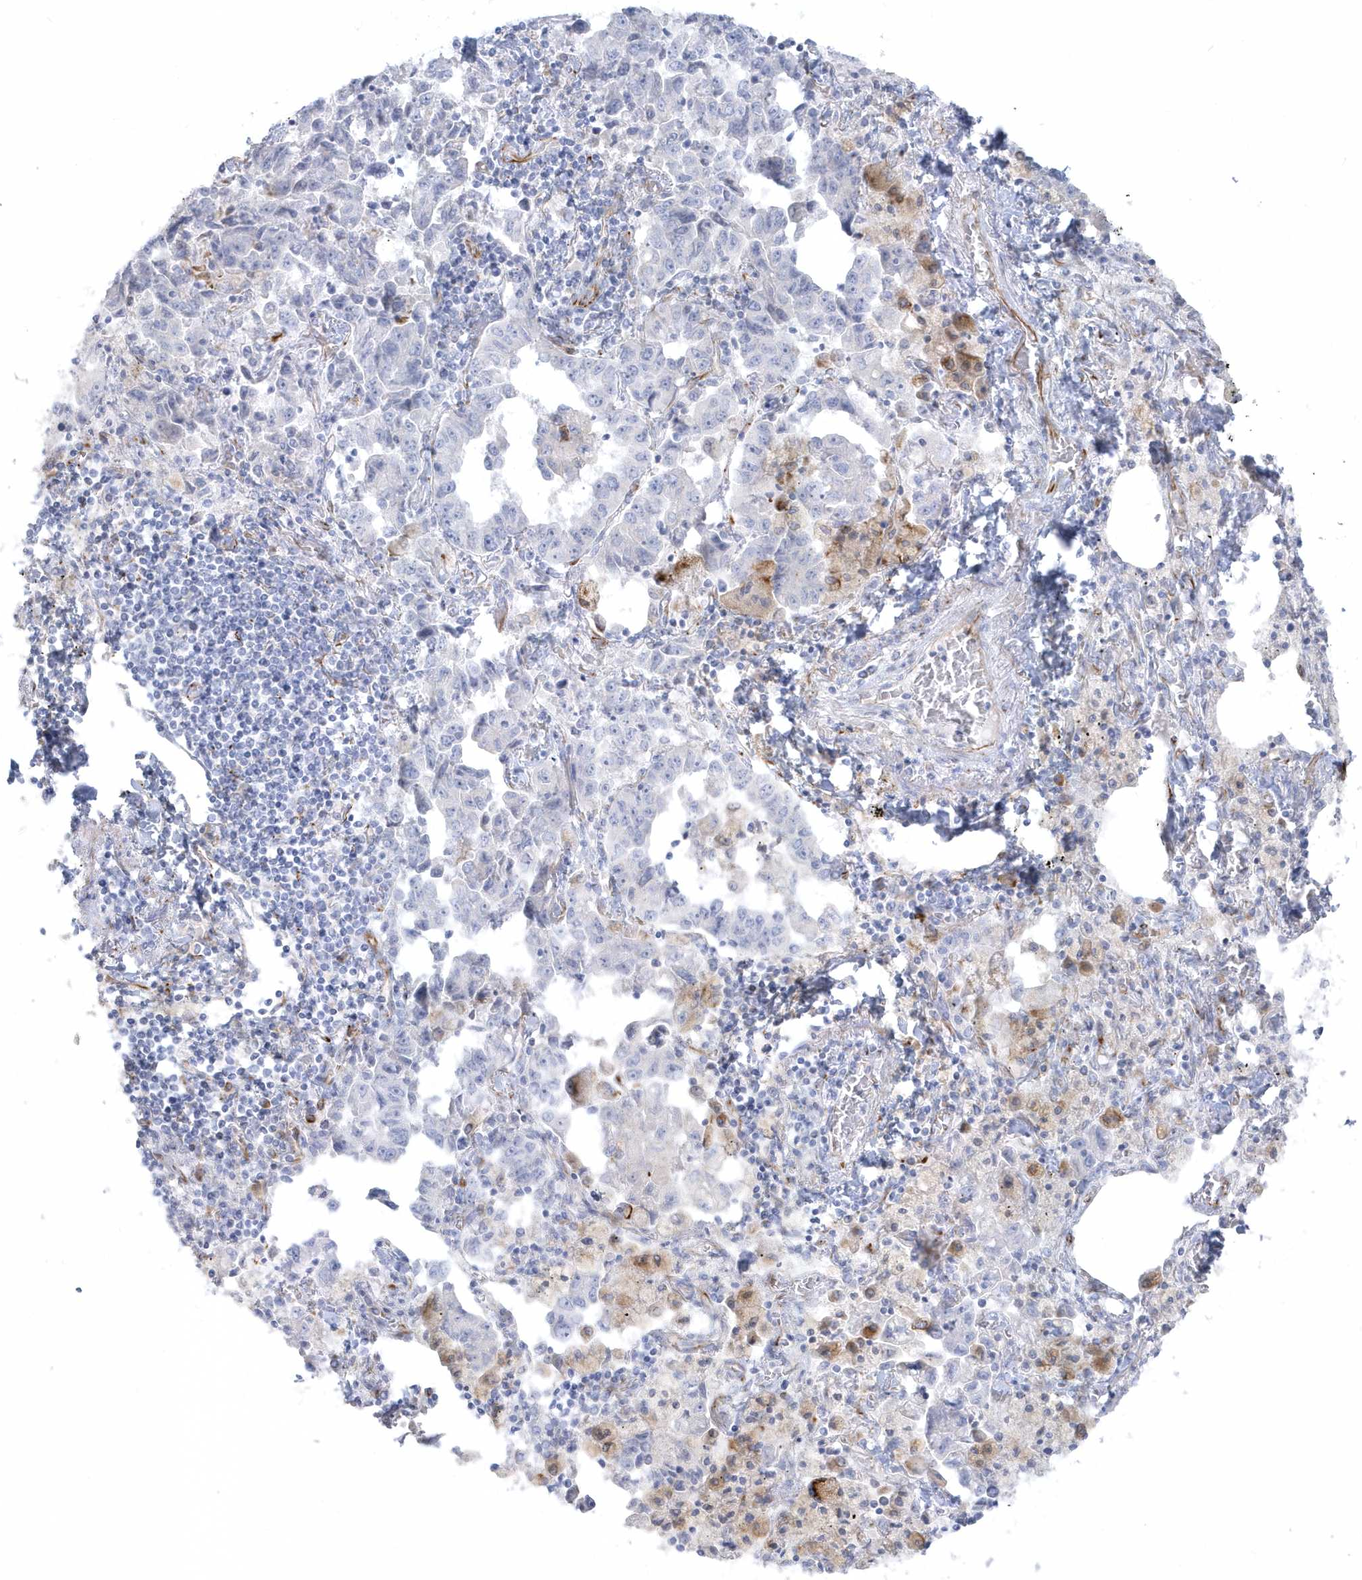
{"staining": {"intensity": "negative", "quantity": "none", "location": "none"}, "tissue": "lung cancer", "cell_type": "Tumor cells", "image_type": "cancer", "snomed": [{"axis": "morphology", "description": "Adenocarcinoma, NOS"}, {"axis": "topography", "description": "Lung"}], "caption": "High magnification brightfield microscopy of lung cancer (adenocarcinoma) stained with DAB (3,3'-diaminobenzidine) (brown) and counterstained with hematoxylin (blue): tumor cells show no significant expression.", "gene": "PPIL6", "patient": {"sex": "female", "age": 51}}